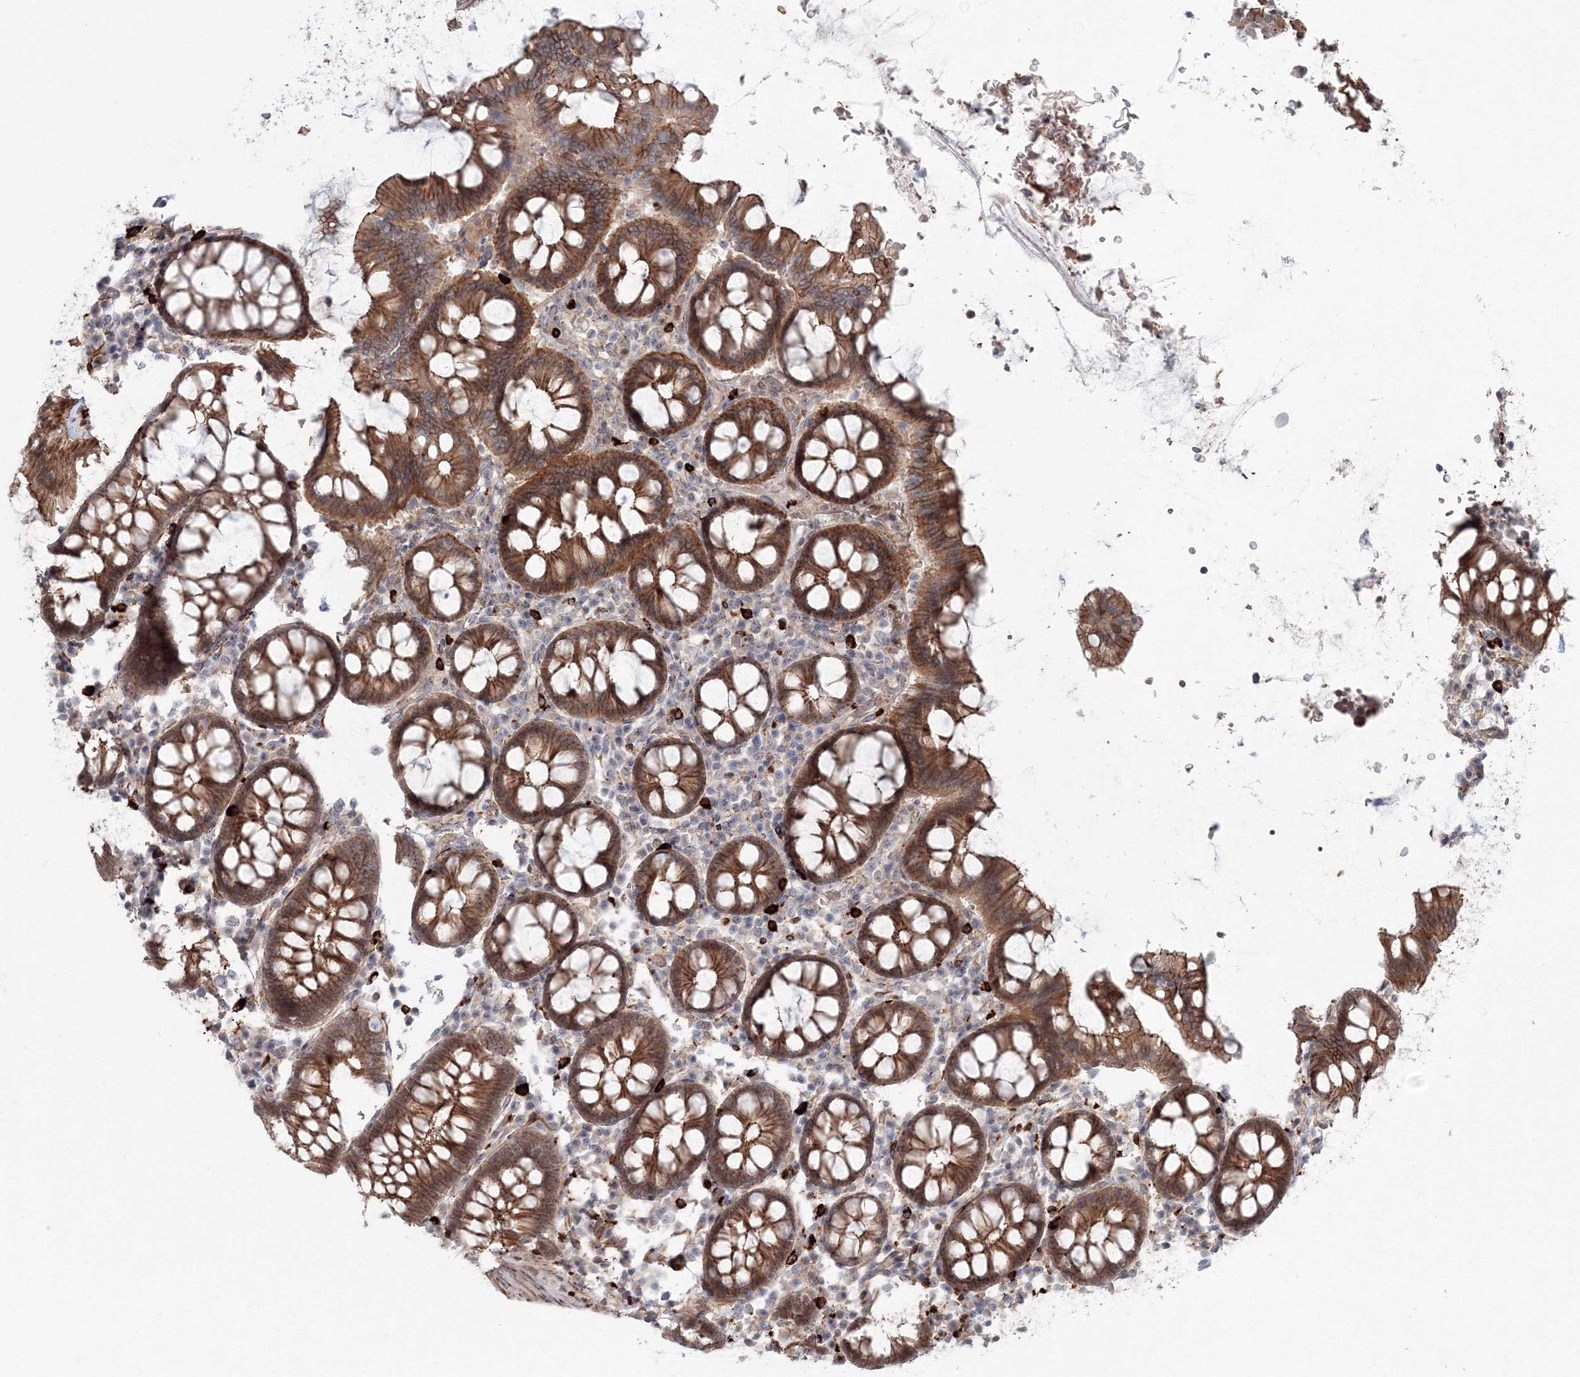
{"staining": {"intensity": "moderate", "quantity": ">75%", "location": "cytoplasmic/membranous,nuclear"}, "tissue": "colon", "cell_type": "Endothelial cells", "image_type": "normal", "snomed": [{"axis": "morphology", "description": "Normal tissue, NOS"}, {"axis": "topography", "description": "Colon"}], "caption": "A medium amount of moderate cytoplasmic/membranous,nuclear expression is seen in about >75% of endothelial cells in benign colon.", "gene": "SH3PXD2A", "patient": {"sex": "female", "age": 79}}